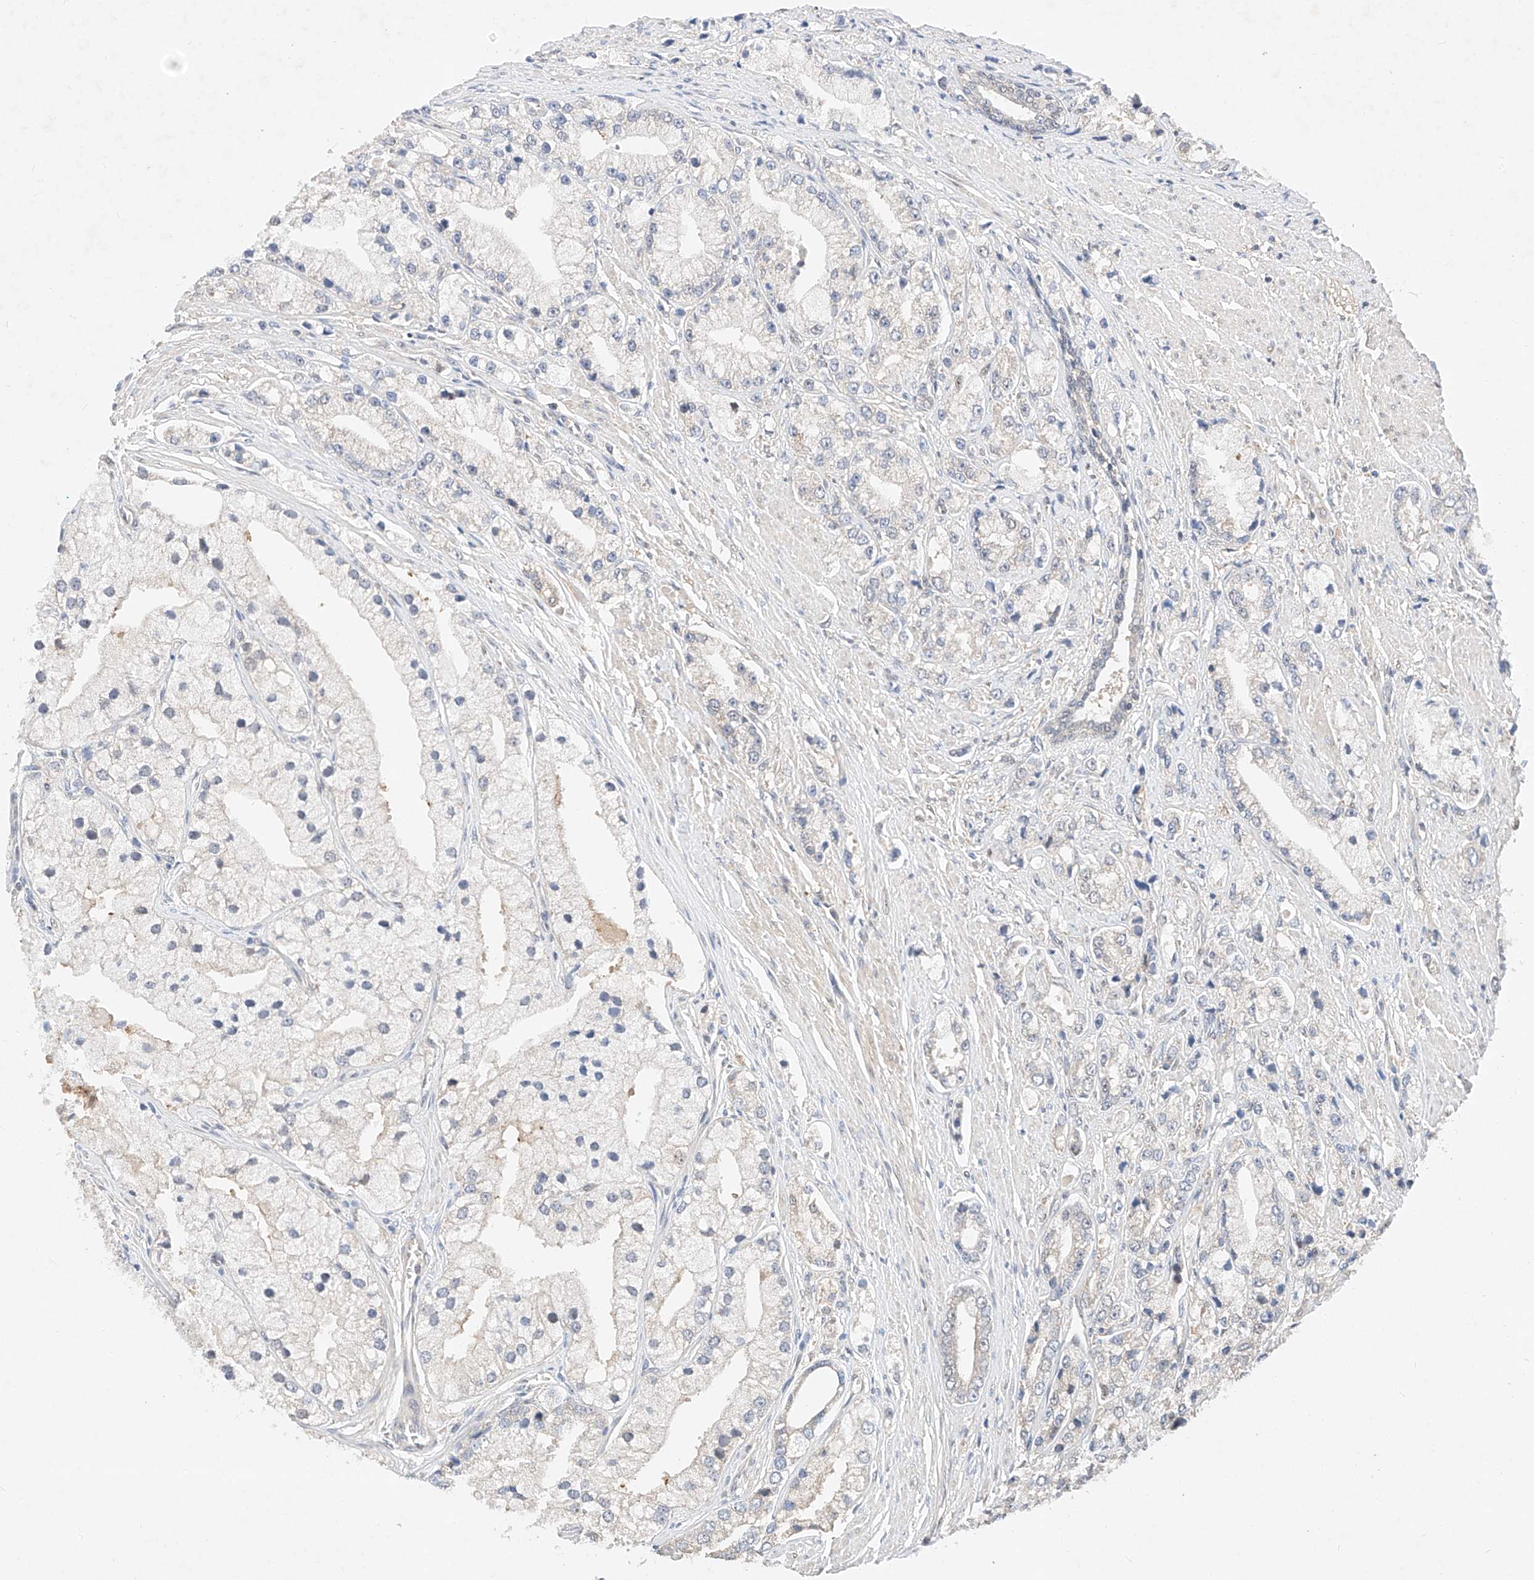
{"staining": {"intensity": "negative", "quantity": "none", "location": "none"}, "tissue": "prostate cancer", "cell_type": "Tumor cells", "image_type": "cancer", "snomed": [{"axis": "morphology", "description": "Adenocarcinoma, High grade"}, {"axis": "topography", "description": "Prostate"}], "caption": "This image is of prostate cancer (high-grade adenocarcinoma) stained with immunohistochemistry (IHC) to label a protein in brown with the nuclei are counter-stained blue. There is no positivity in tumor cells. The staining was performed using DAB (3,3'-diaminobenzidine) to visualize the protein expression in brown, while the nuclei were stained in blue with hematoxylin (Magnification: 20x).", "gene": "ZSCAN4", "patient": {"sex": "male", "age": 50}}